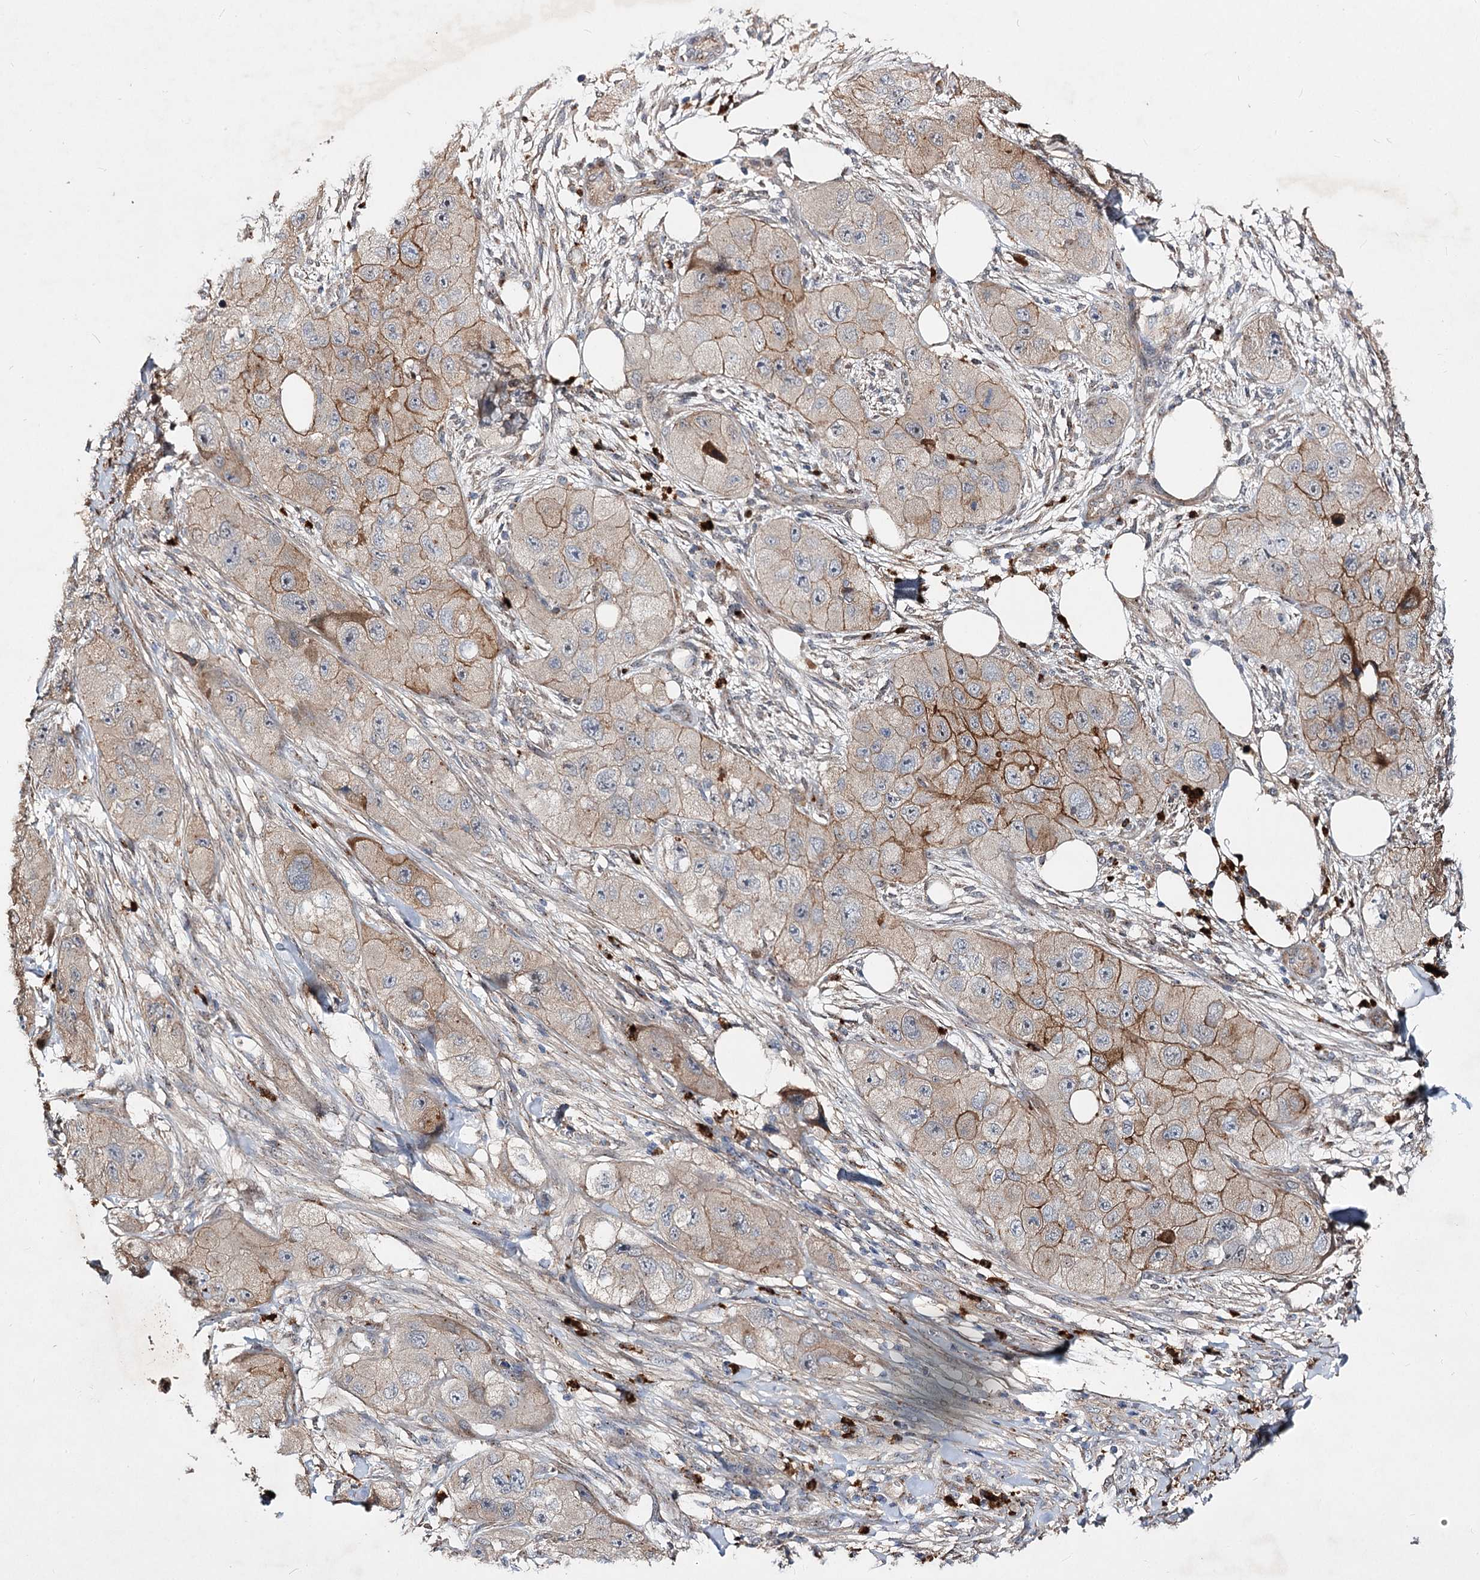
{"staining": {"intensity": "moderate", "quantity": "25%-75%", "location": "cytoplasmic/membranous"}, "tissue": "skin cancer", "cell_type": "Tumor cells", "image_type": "cancer", "snomed": [{"axis": "morphology", "description": "Squamous cell carcinoma, NOS"}, {"axis": "topography", "description": "Skin"}, {"axis": "topography", "description": "Subcutis"}], "caption": "Tumor cells exhibit medium levels of moderate cytoplasmic/membranous positivity in approximately 25%-75% of cells in squamous cell carcinoma (skin).", "gene": "MINDY3", "patient": {"sex": "male", "age": 73}}